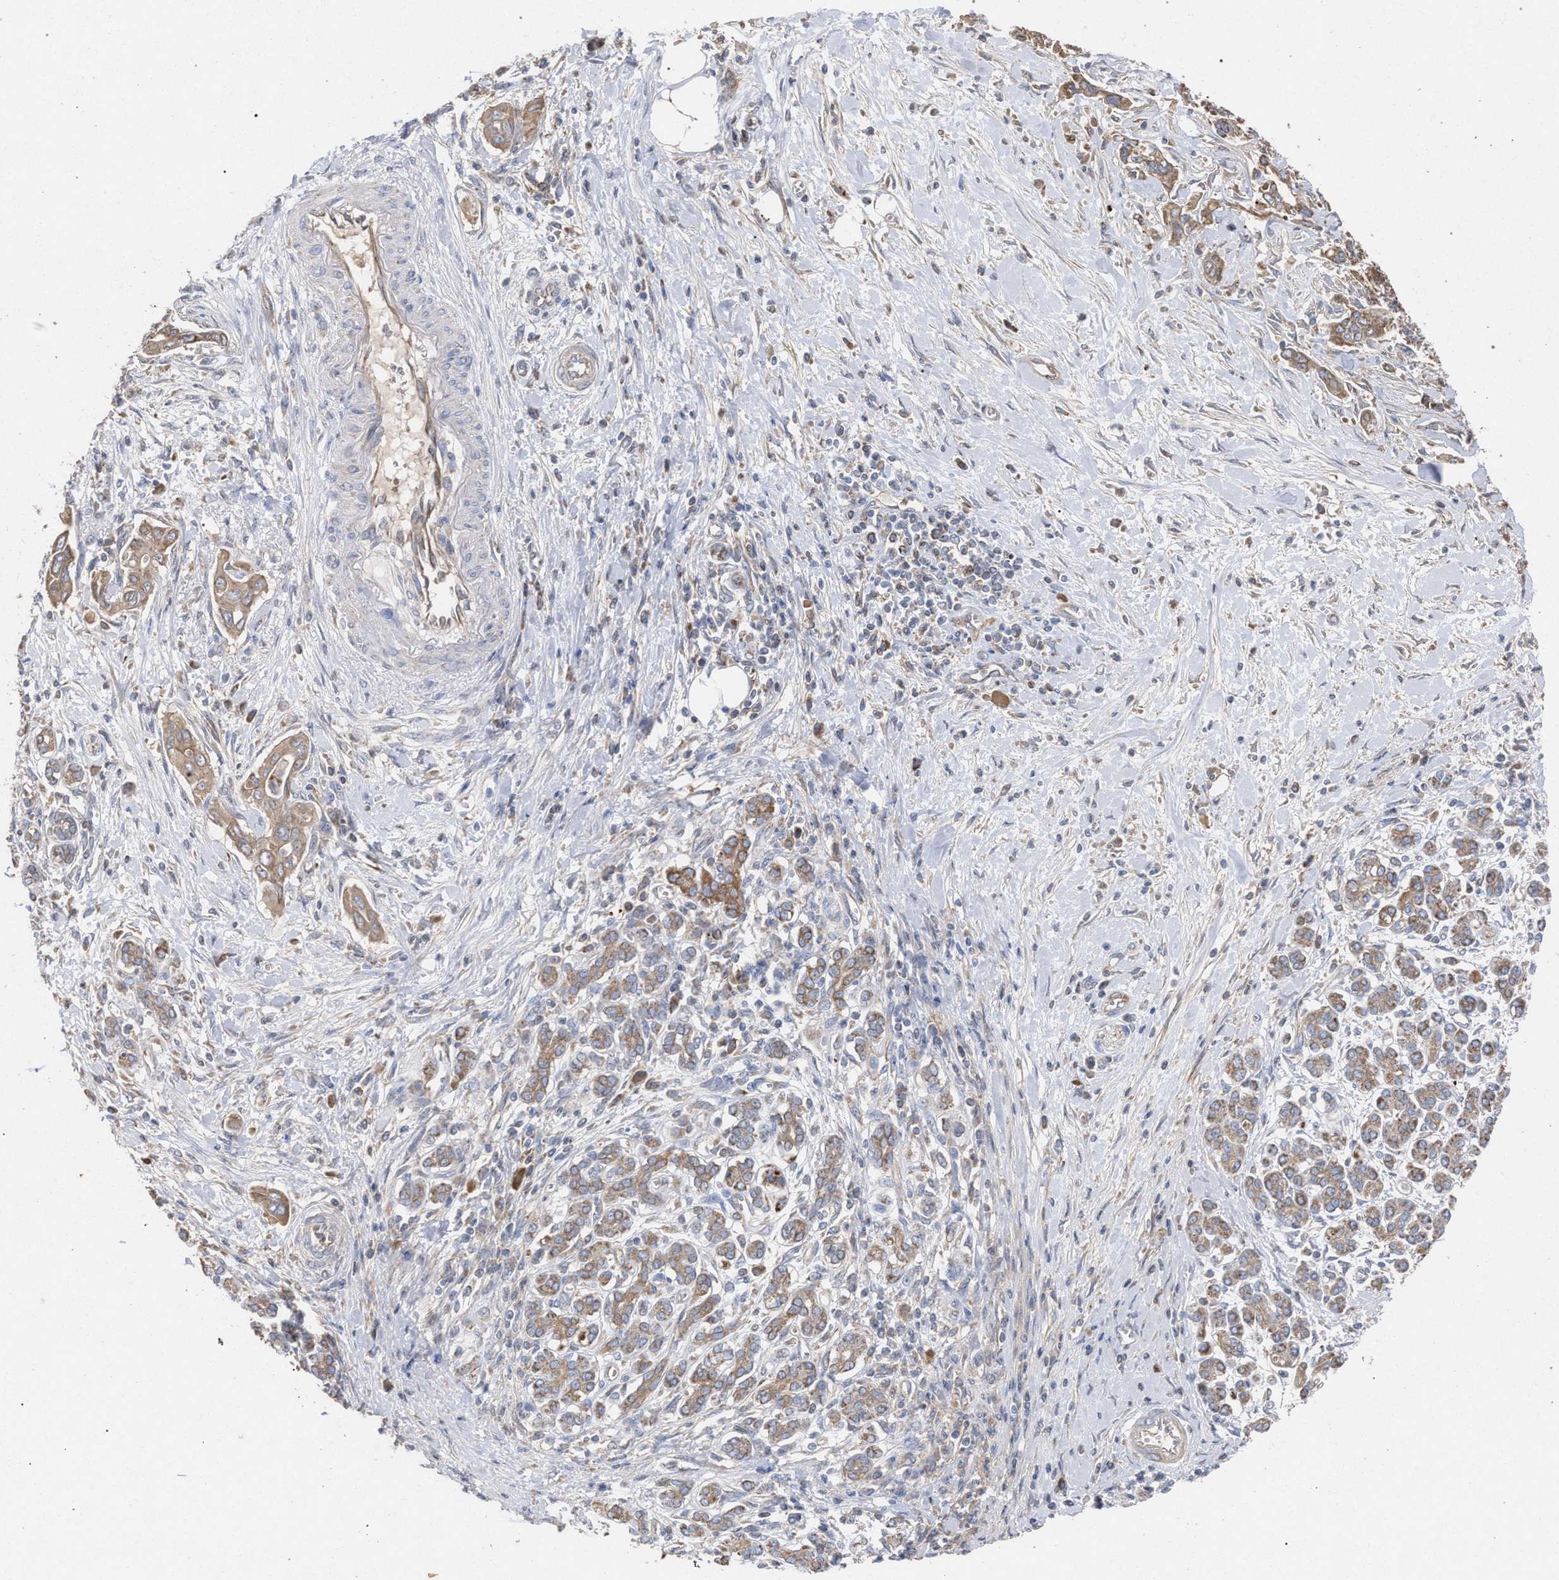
{"staining": {"intensity": "moderate", "quantity": ">75%", "location": "cytoplasmic/membranous"}, "tissue": "pancreatic cancer", "cell_type": "Tumor cells", "image_type": "cancer", "snomed": [{"axis": "morphology", "description": "Adenocarcinoma, NOS"}, {"axis": "topography", "description": "Pancreas"}], "caption": "Immunohistochemistry histopathology image of neoplastic tissue: pancreatic adenocarcinoma stained using immunohistochemistry (IHC) demonstrates medium levels of moderate protein expression localized specifically in the cytoplasmic/membranous of tumor cells, appearing as a cytoplasmic/membranous brown color.", "gene": "BCL2L12", "patient": {"sex": "male", "age": 58}}